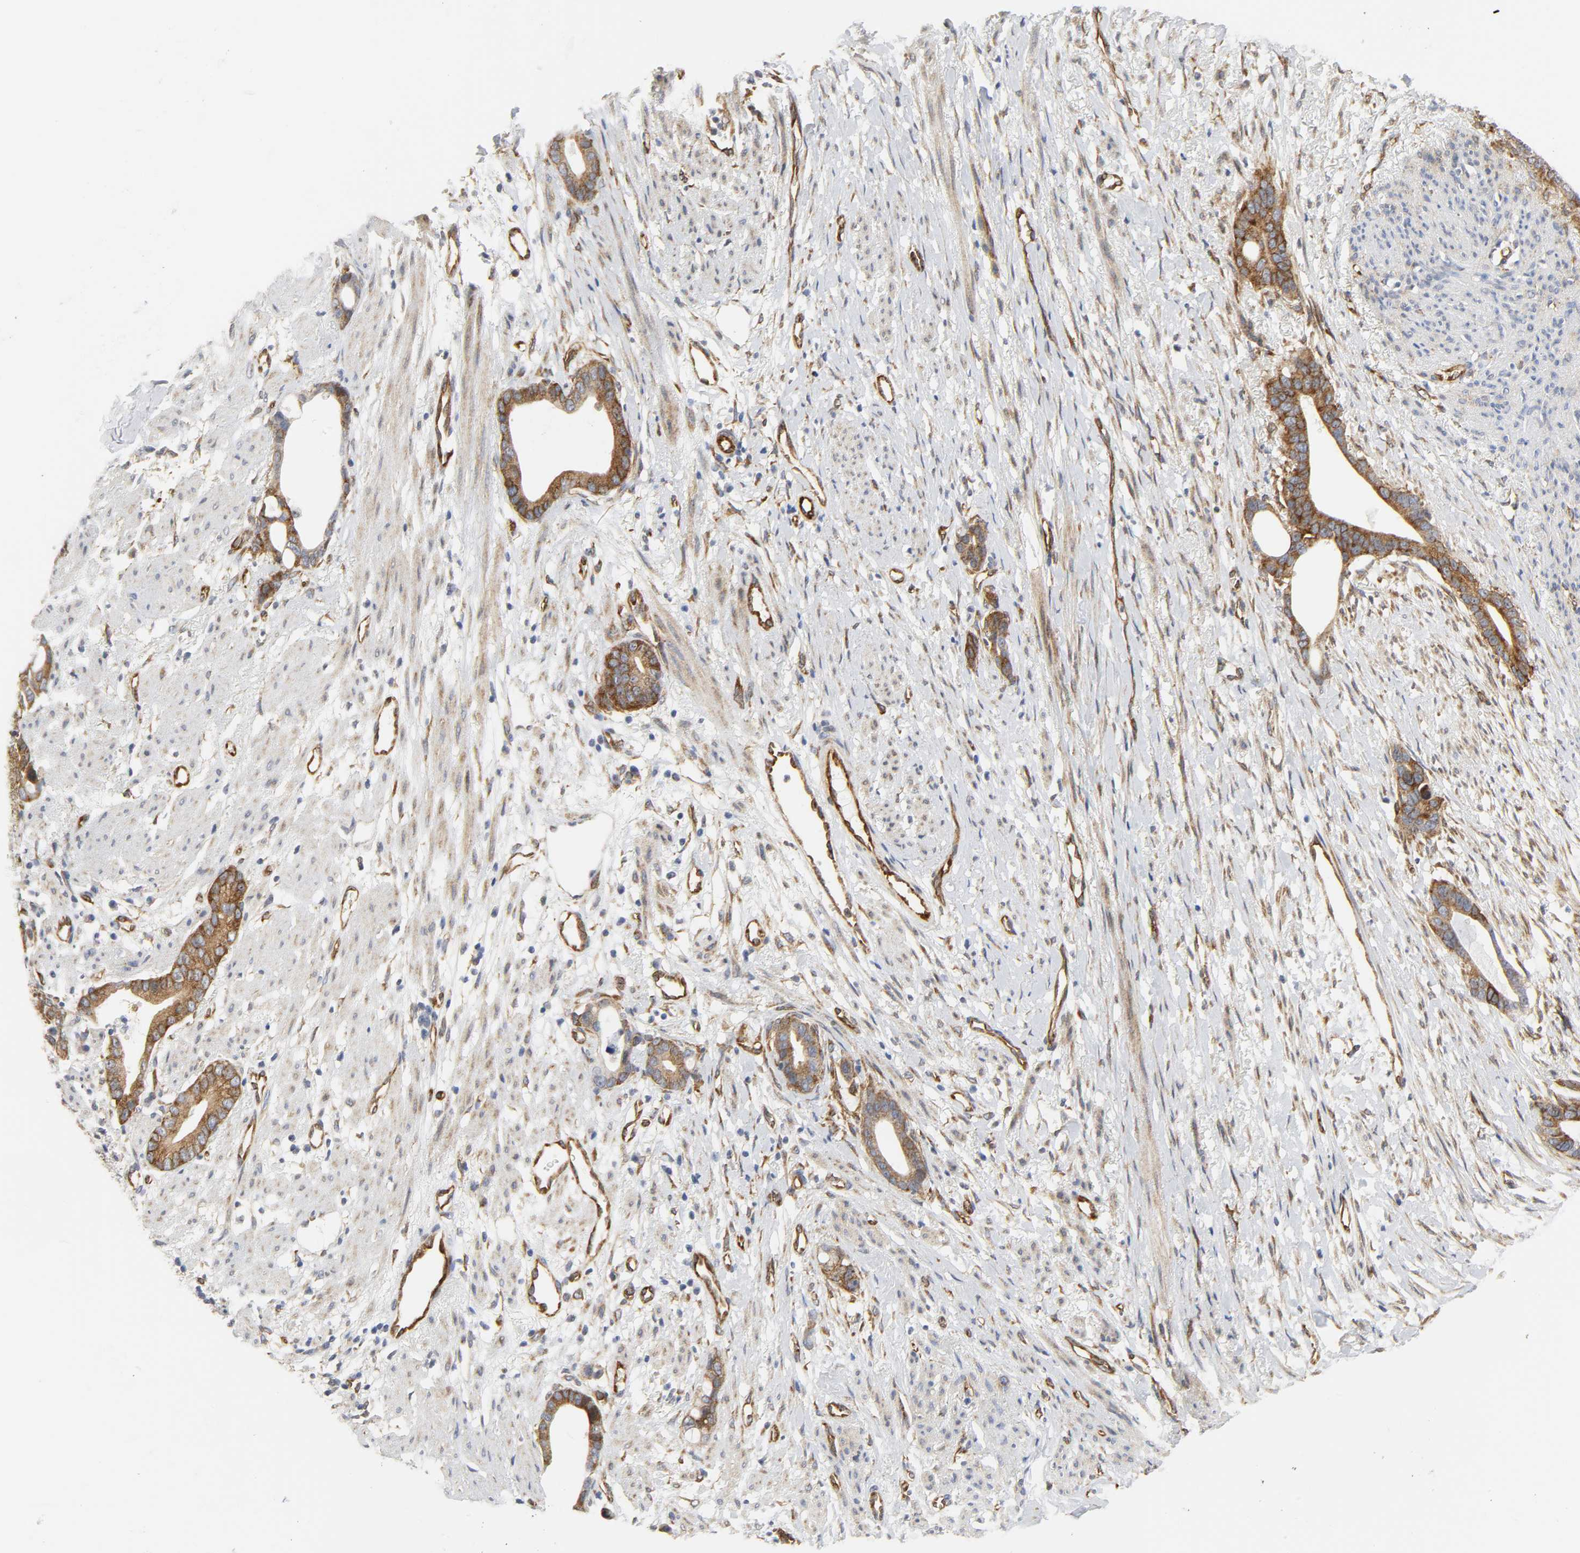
{"staining": {"intensity": "strong", "quantity": ">75%", "location": "cytoplasmic/membranous"}, "tissue": "stomach cancer", "cell_type": "Tumor cells", "image_type": "cancer", "snomed": [{"axis": "morphology", "description": "Adenocarcinoma, NOS"}, {"axis": "topography", "description": "Stomach"}], "caption": "IHC micrograph of human stomach cancer (adenocarcinoma) stained for a protein (brown), which displays high levels of strong cytoplasmic/membranous staining in about >75% of tumor cells.", "gene": "DOCK1", "patient": {"sex": "female", "age": 75}}